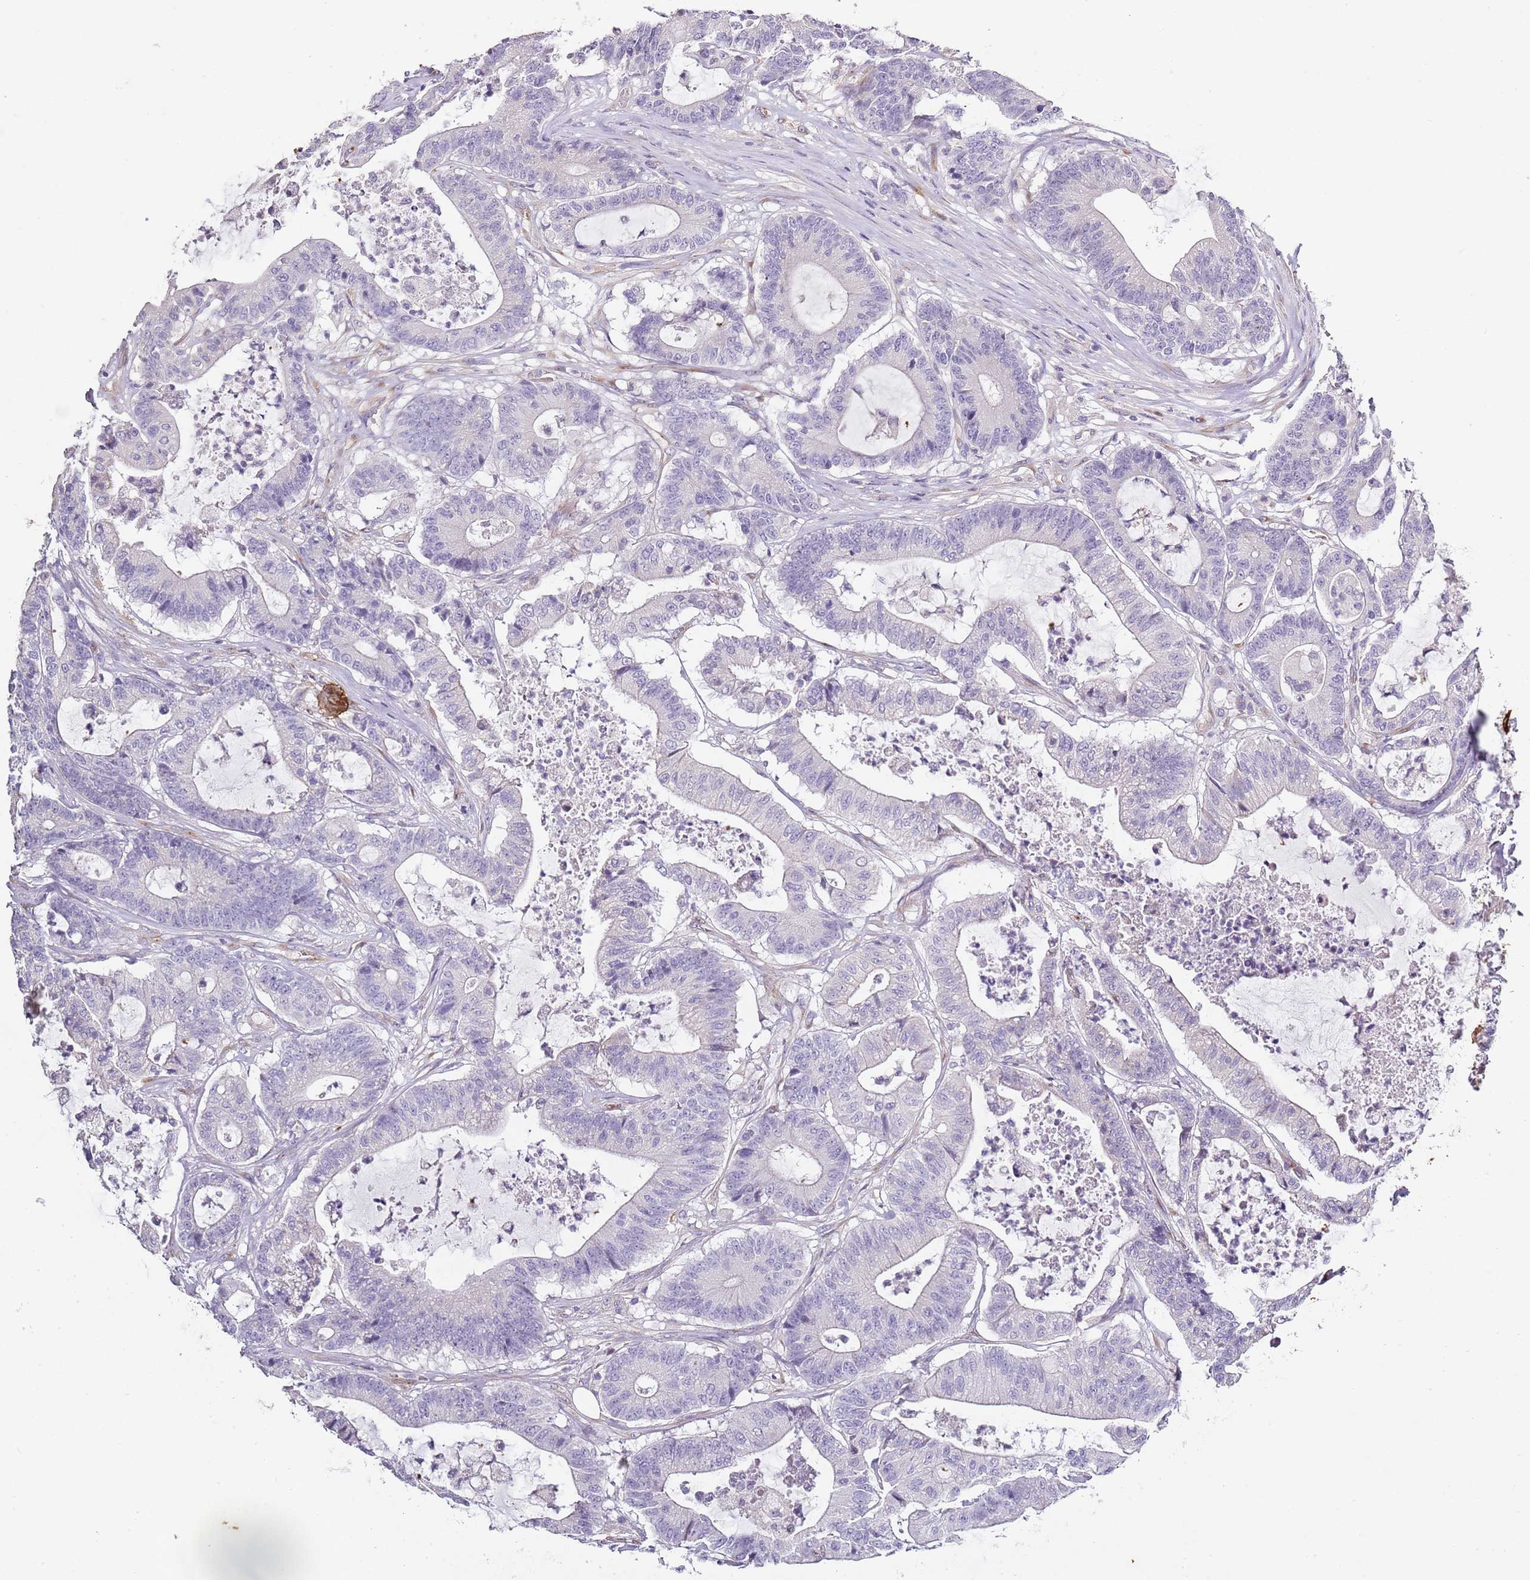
{"staining": {"intensity": "negative", "quantity": "none", "location": "none"}, "tissue": "colorectal cancer", "cell_type": "Tumor cells", "image_type": "cancer", "snomed": [{"axis": "morphology", "description": "Adenocarcinoma, NOS"}, {"axis": "topography", "description": "Colon"}], "caption": "Protein analysis of colorectal cancer (adenocarcinoma) shows no significant staining in tumor cells. (Immunohistochemistry (ihc), brightfield microscopy, high magnification).", "gene": "TBC1D9", "patient": {"sex": "female", "age": 84}}